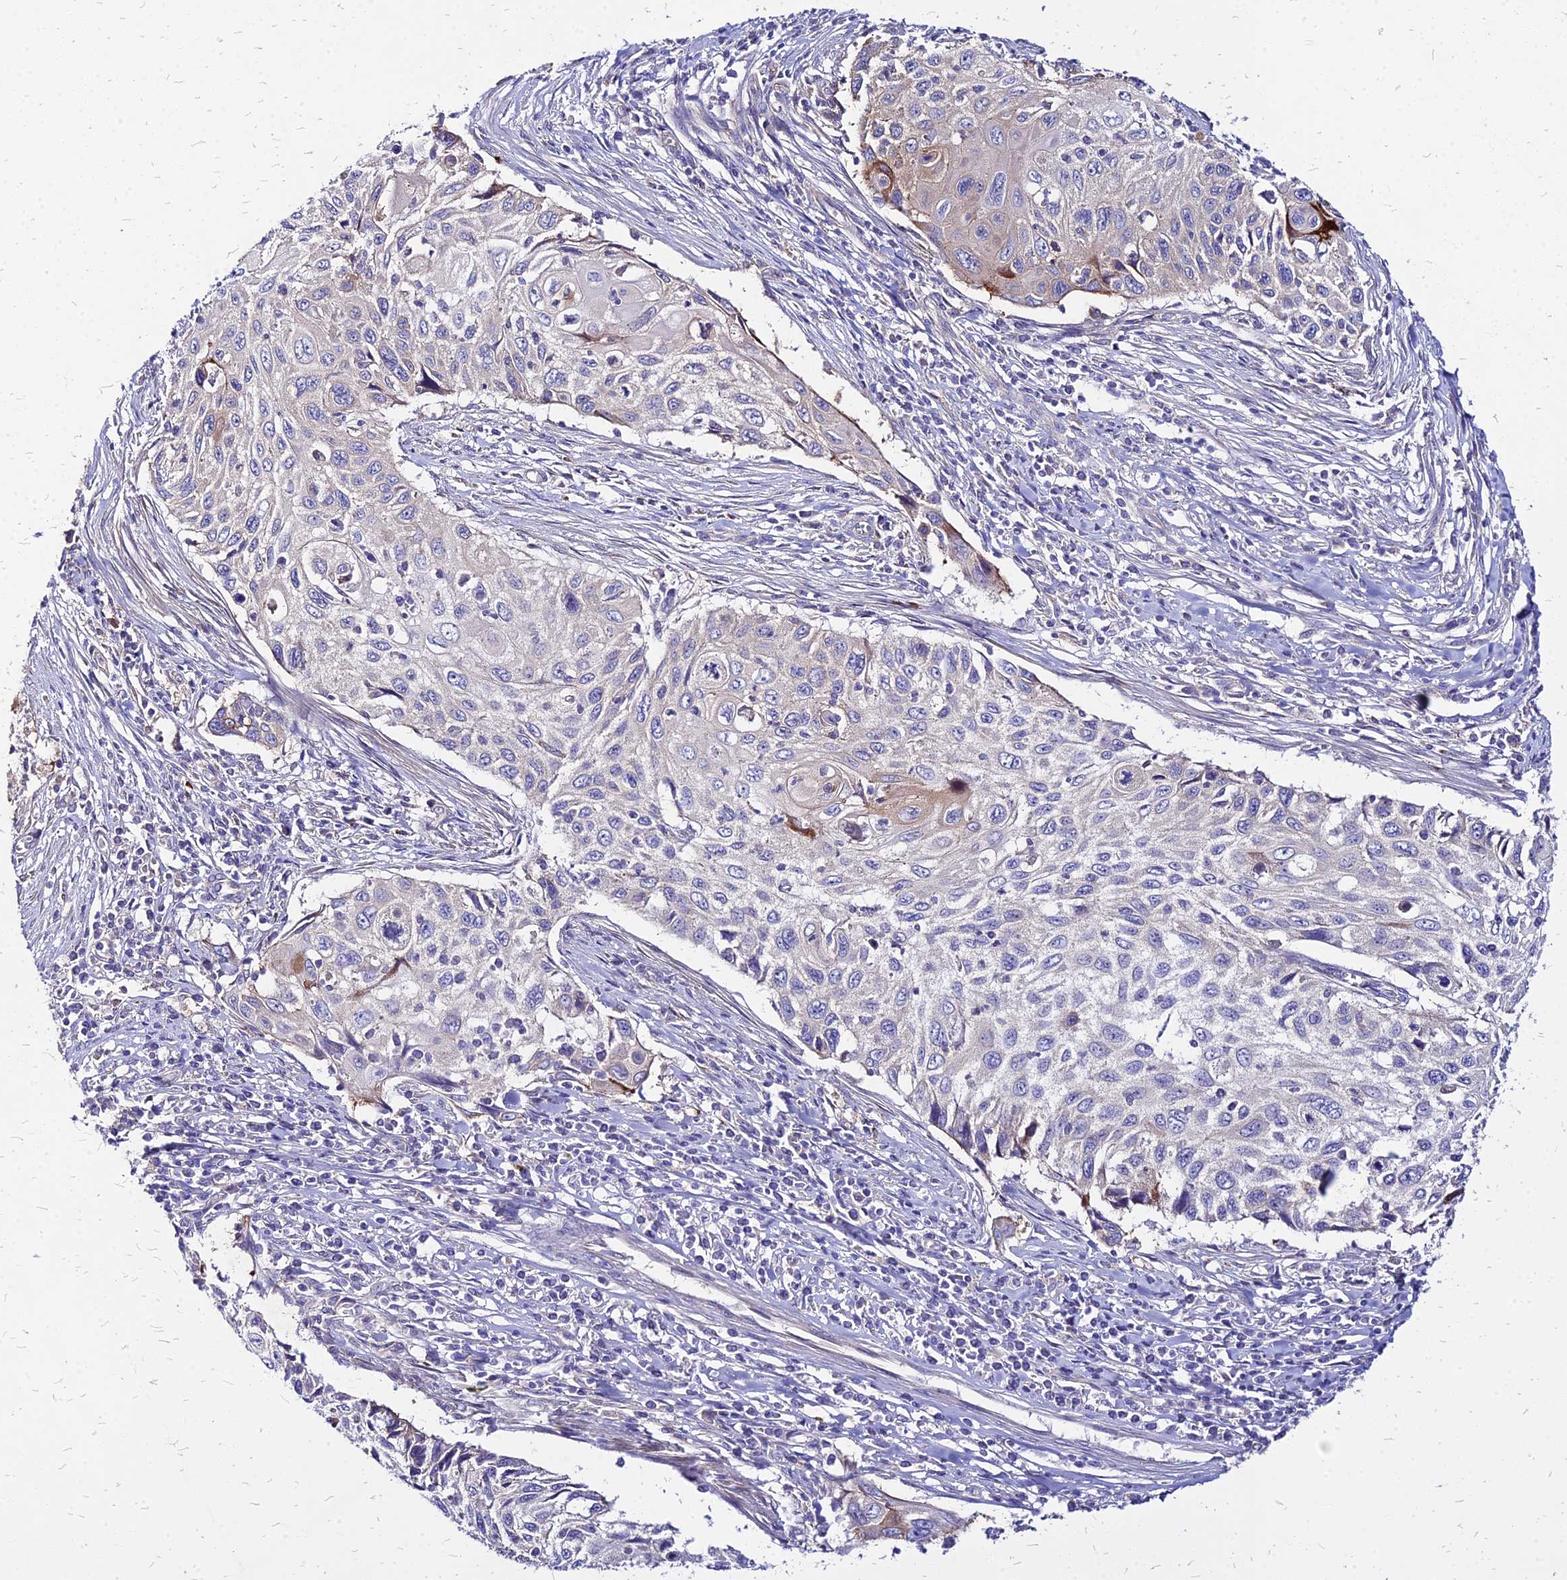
{"staining": {"intensity": "moderate", "quantity": "<25%", "location": "cytoplasmic/membranous"}, "tissue": "cervical cancer", "cell_type": "Tumor cells", "image_type": "cancer", "snomed": [{"axis": "morphology", "description": "Squamous cell carcinoma, NOS"}, {"axis": "topography", "description": "Cervix"}], "caption": "Immunohistochemical staining of human squamous cell carcinoma (cervical) demonstrates moderate cytoplasmic/membranous protein expression in approximately <25% of tumor cells.", "gene": "COMMD10", "patient": {"sex": "female", "age": 70}}